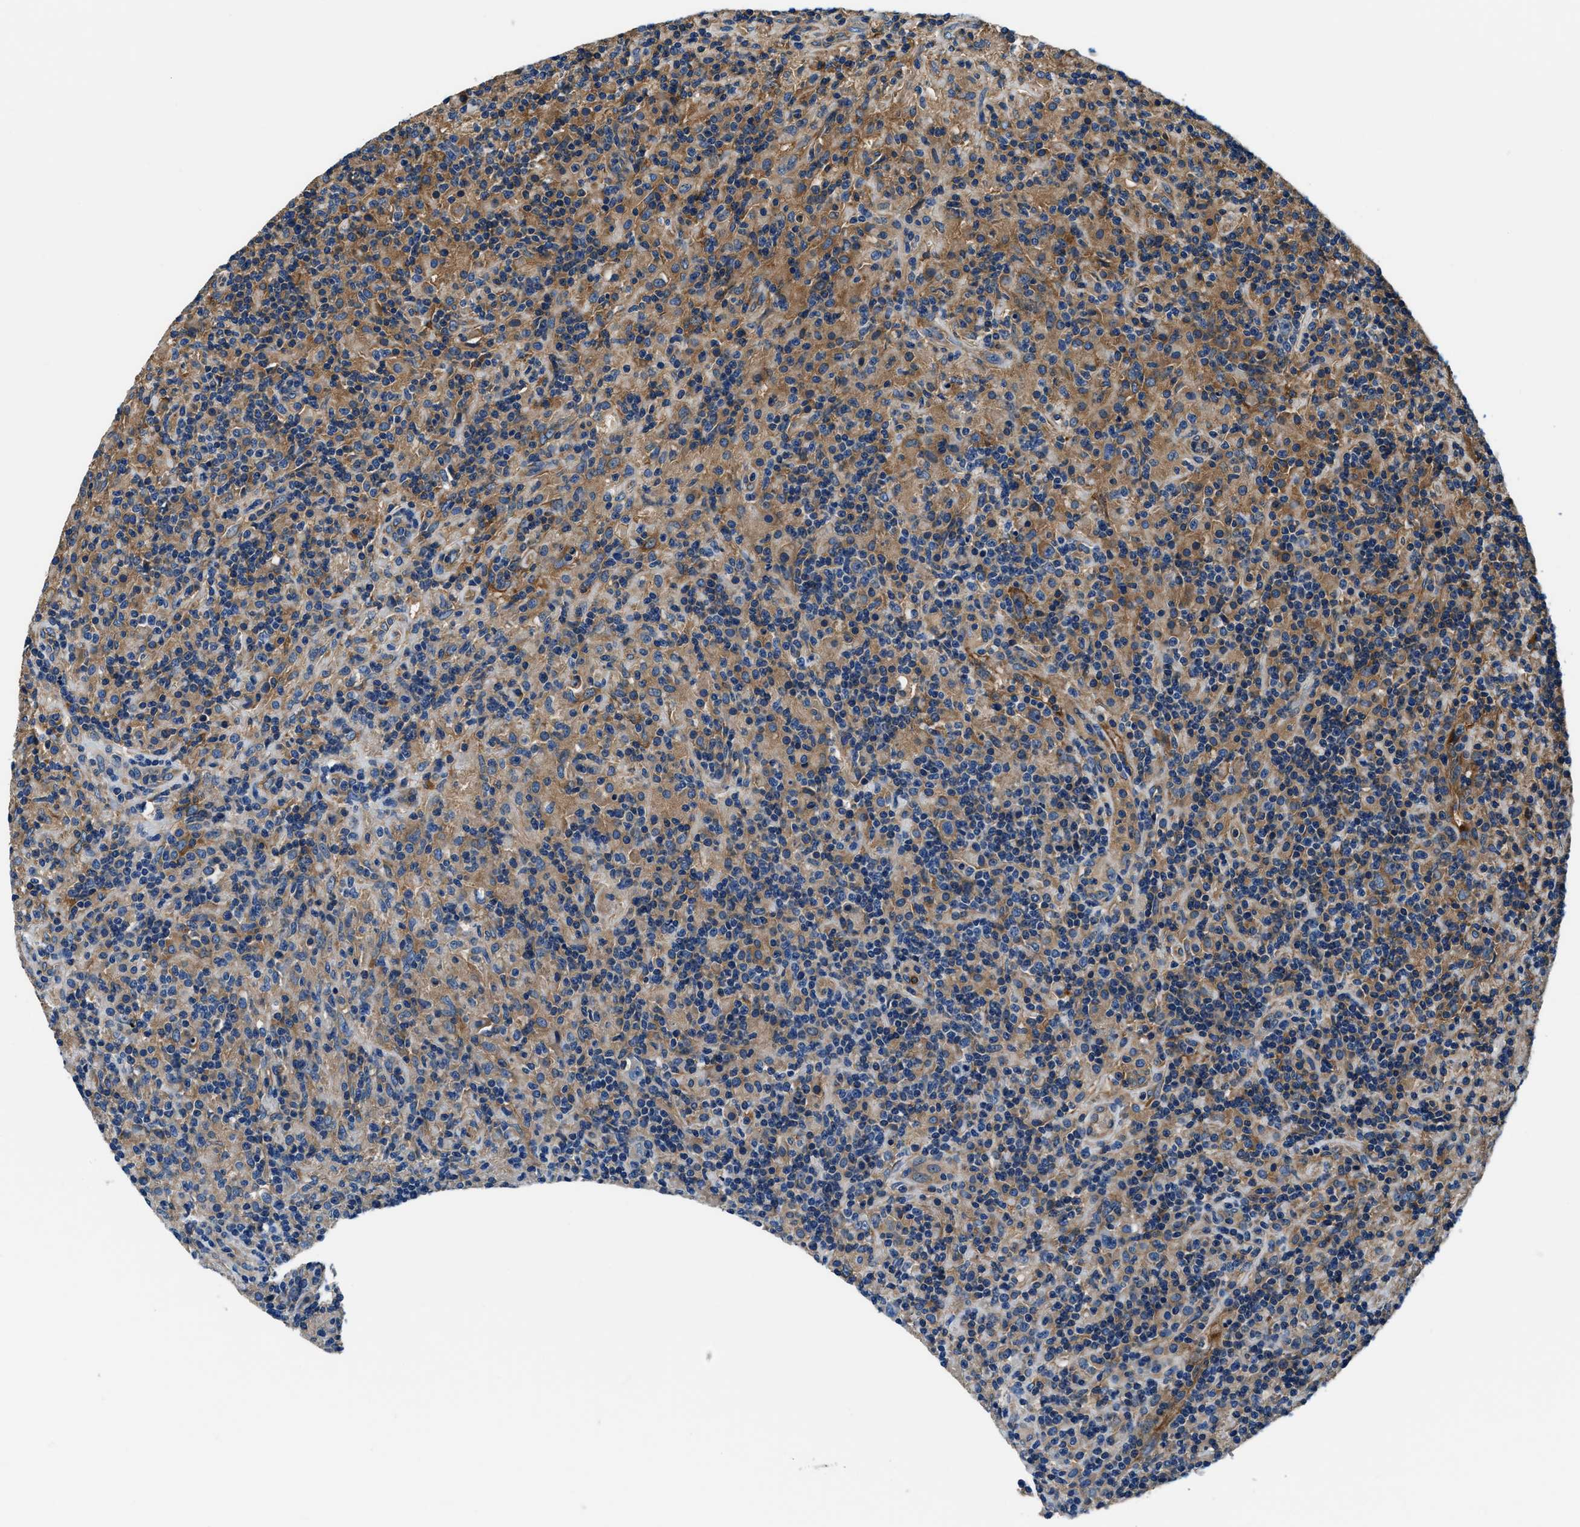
{"staining": {"intensity": "moderate", "quantity": "25%-75%", "location": "cytoplasmic/membranous"}, "tissue": "lymphoma", "cell_type": "Tumor cells", "image_type": "cancer", "snomed": [{"axis": "morphology", "description": "Hodgkin's disease, NOS"}, {"axis": "topography", "description": "Lymph node"}], "caption": "Protein expression analysis of Hodgkin's disease displays moderate cytoplasmic/membranous expression in about 25%-75% of tumor cells.", "gene": "EEA1", "patient": {"sex": "male", "age": 70}}